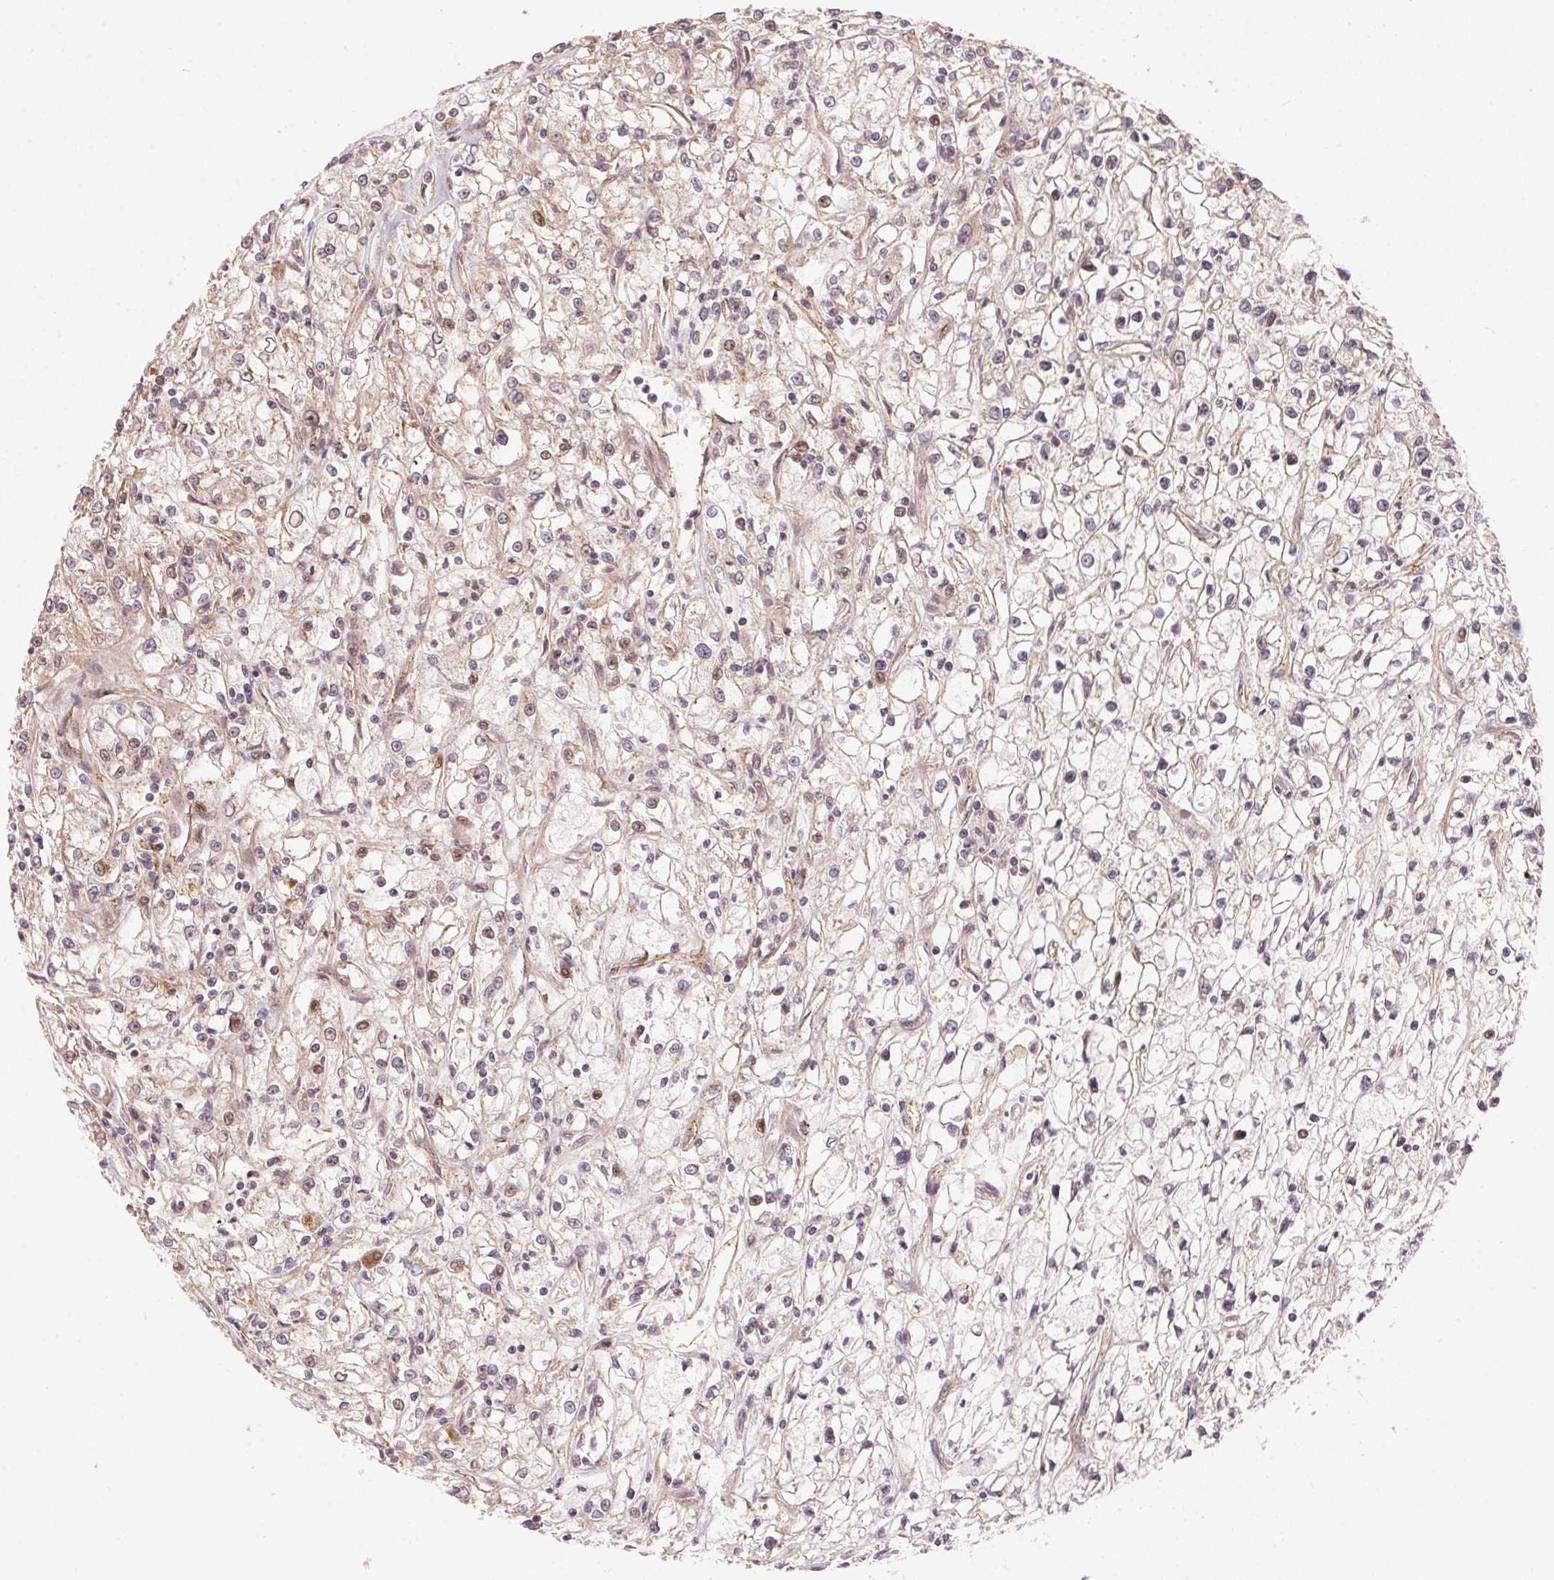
{"staining": {"intensity": "weak", "quantity": "<25%", "location": "cytoplasmic/membranous"}, "tissue": "renal cancer", "cell_type": "Tumor cells", "image_type": "cancer", "snomed": [{"axis": "morphology", "description": "Adenocarcinoma, NOS"}, {"axis": "topography", "description": "Kidney"}], "caption": "DAB immunohistochemical staining of human adenocarcinoma (renal) shows no significant expression in tumor cells.", "gene": "TNIP2", "patient": {"sex": "female", "age": 59}}